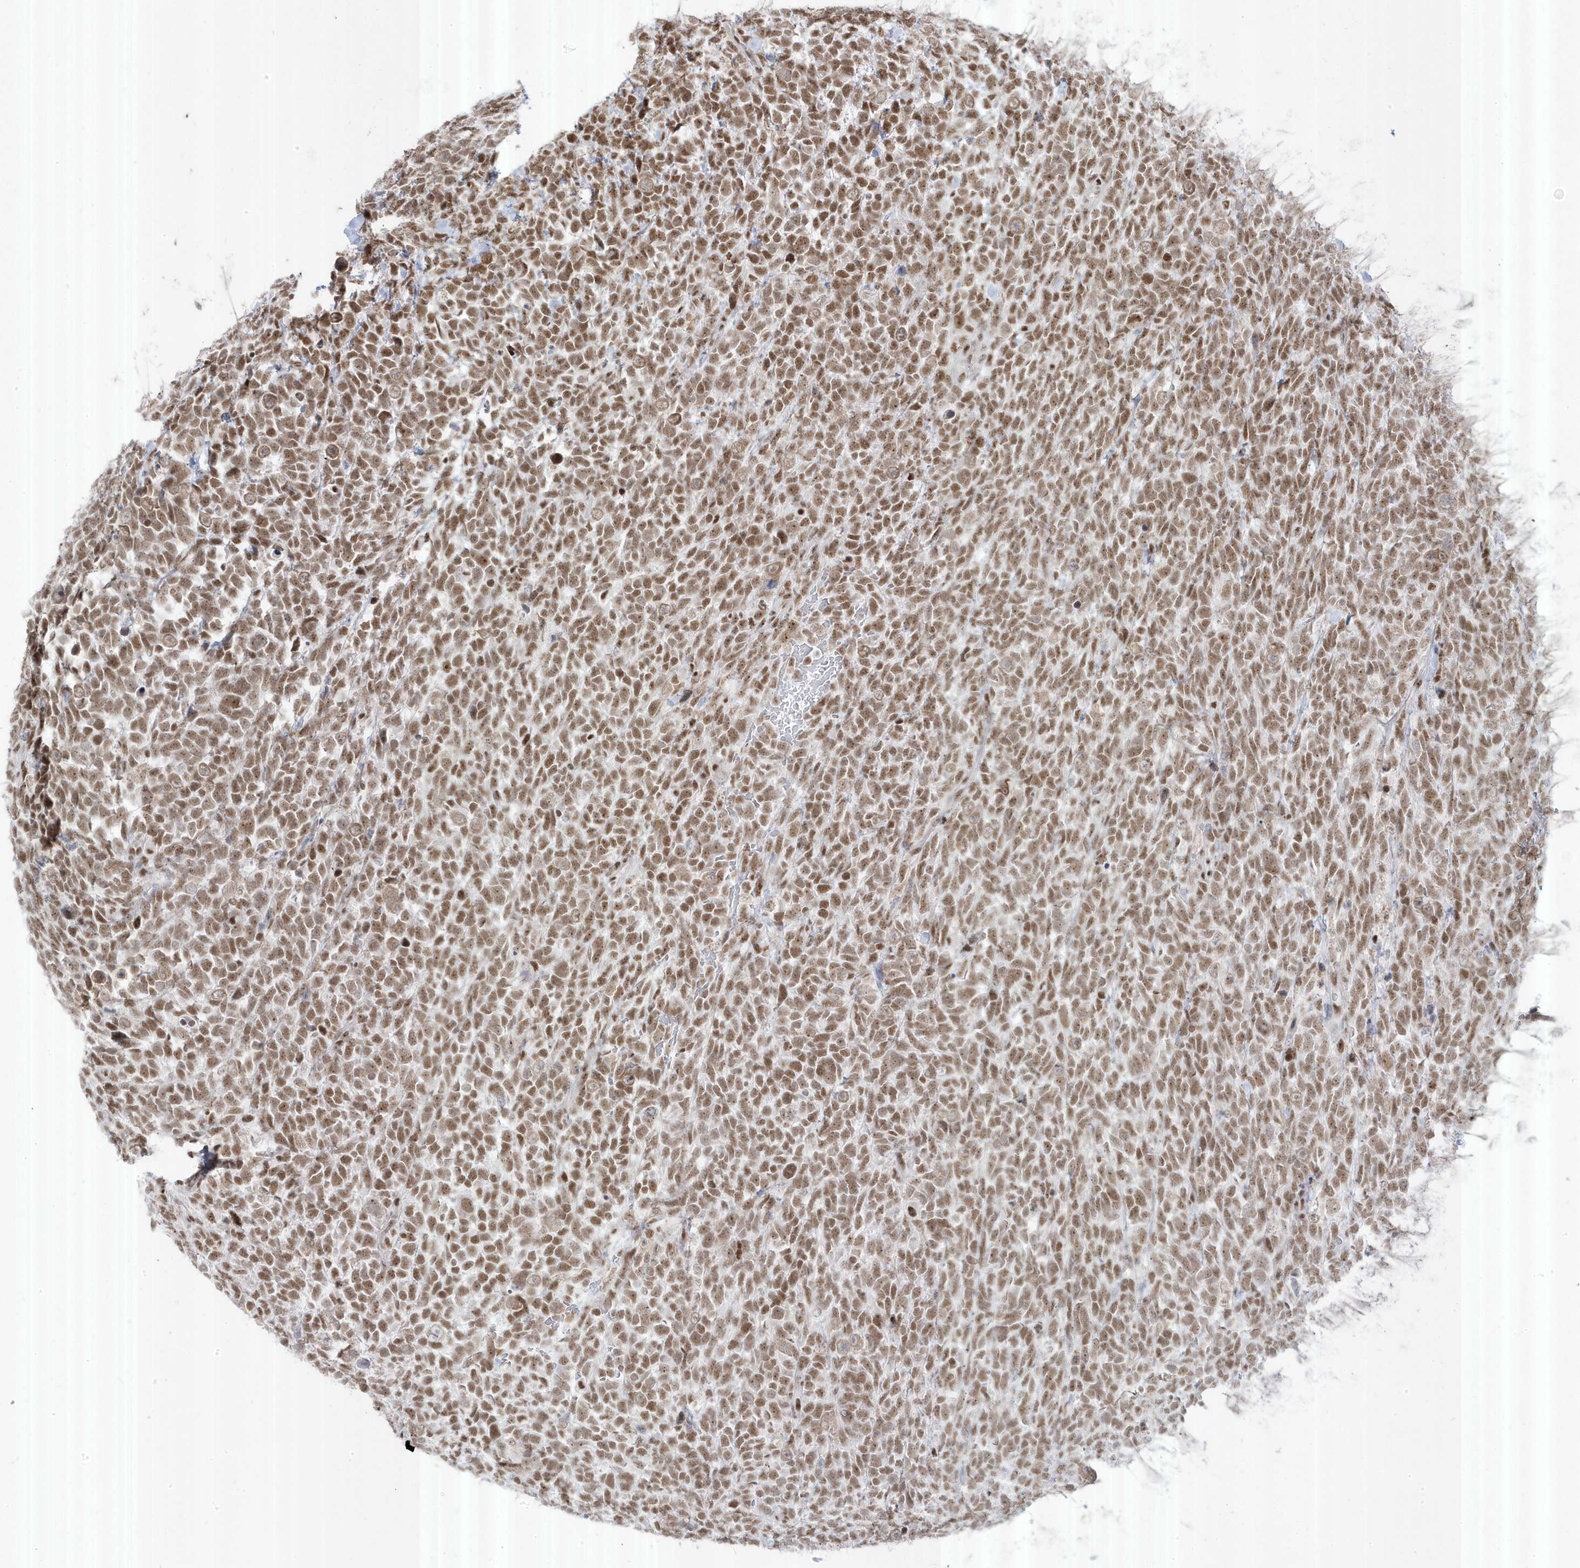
{"staining": {"intensity": "moderate", "quantity": ">75%", "location": "nuclear"}, "tissue": "urothelial cancer", "cell_type": "Tumor cells", "image_type": "cancer", "snomed": [{"axis": "morphology", "description": "Urothelial carcinoma, High grade"}, {"axis": "topography", "description": "Urinary bladder"}], "caption": "A micrograph of high-grade urothelial carcinoma stained for a protein reveals moderate nuclear brown staining in tumor cells. (IHC, brightfield microscopy, high magnification).", "gene": "MTREX", "patient": {"sex": "female", "age": 82}}